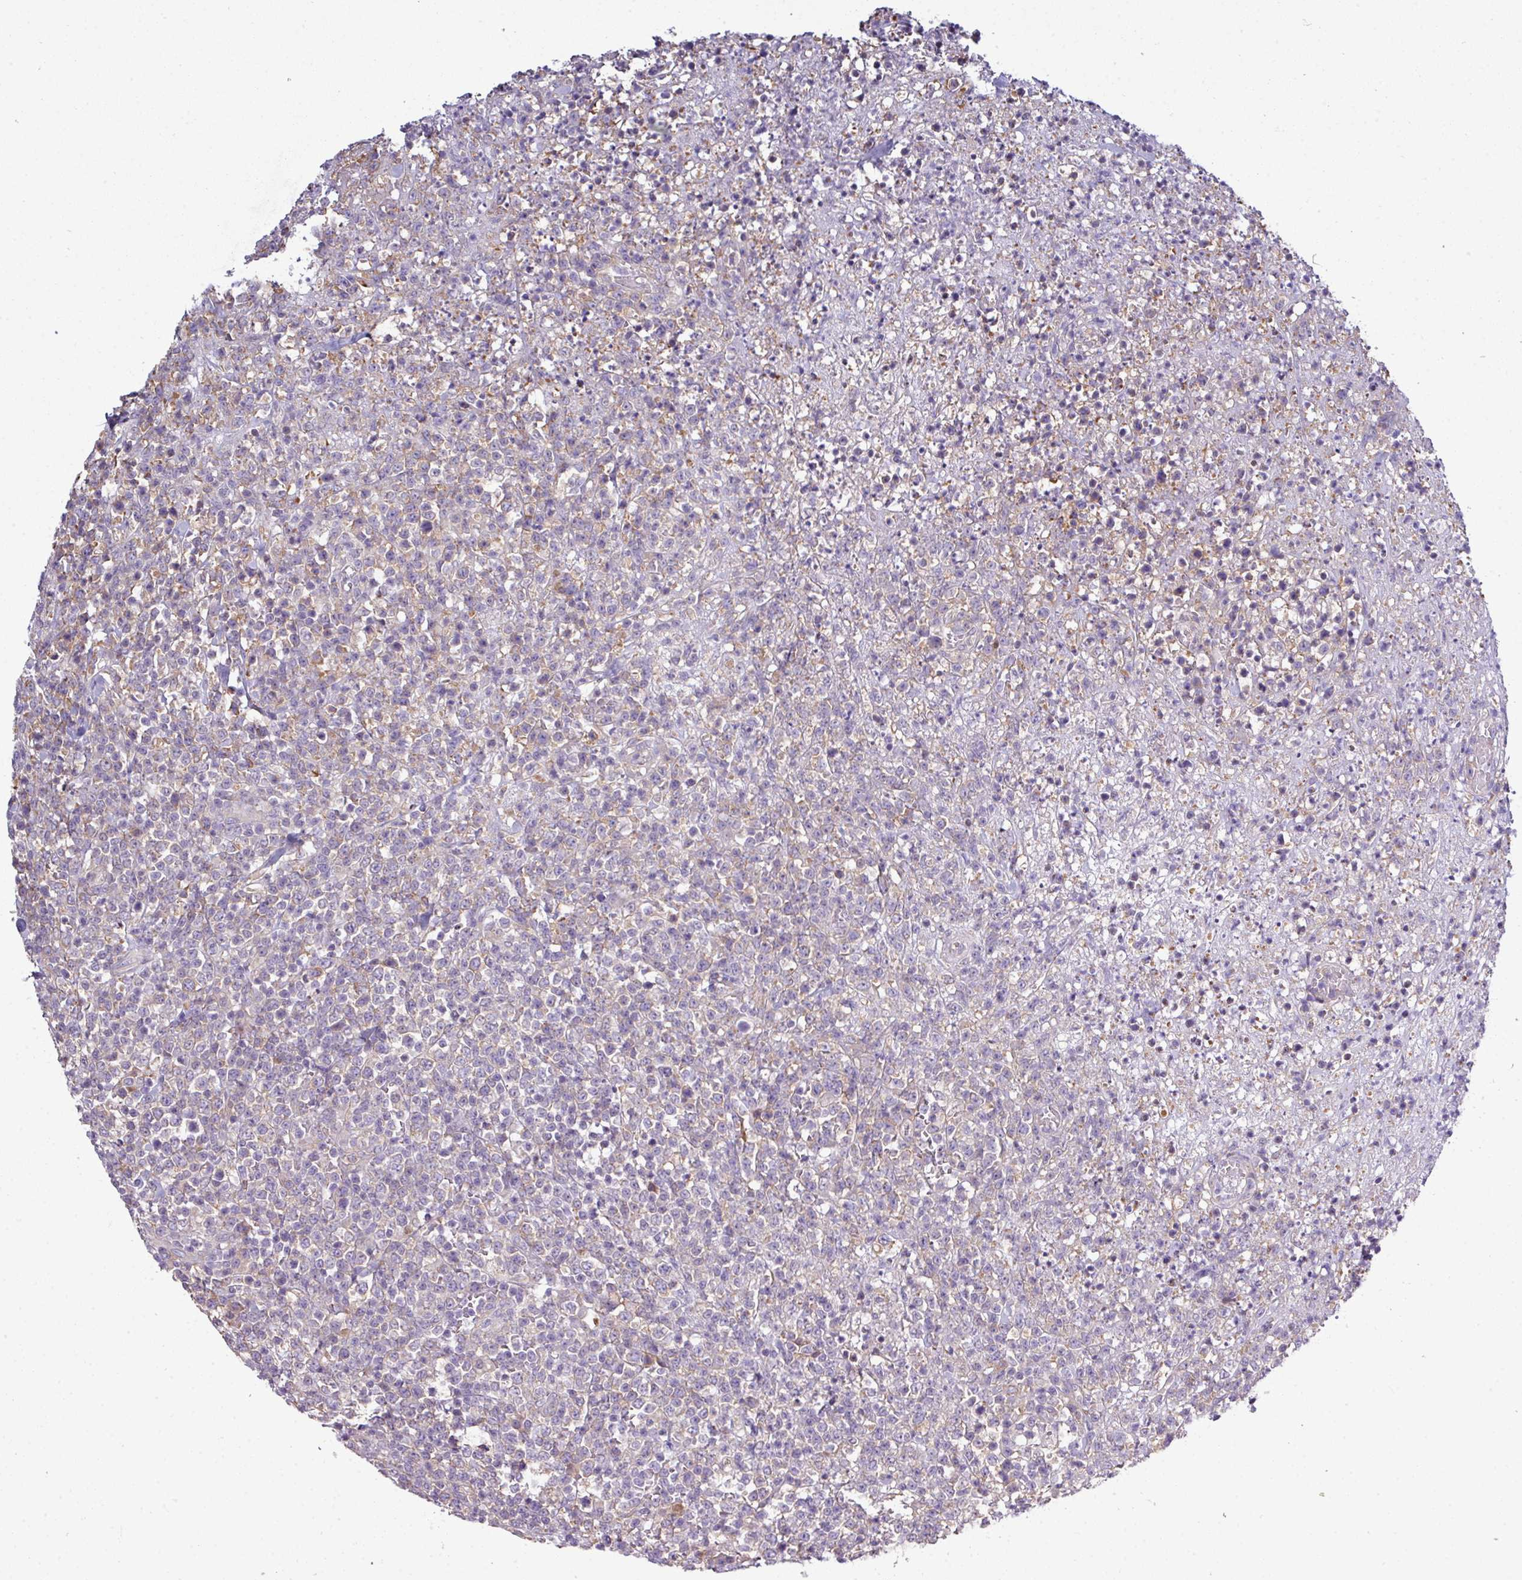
{"staining": {"intensity": "negative", "quantity": "none", "location": "none"}, "tissue": "lymphoma", "cell_type": "Tumor cells", "image_type": "cancer", "snomed": [{"axis": "morphology", "description": "Malignant lymphoma, non-Hodgkin's type, High grade"}, {"axis": "topography", "description": "Colon"}], "caption": "Immunohistochemistry (IHC) of human lymphoma shows no positivity in tumor cells. (Immunohistochemistry (IHC), brightfield microscopy, high magnification).", "gene": "AGAP5", "patient": {"sex": "female", "age": 53}}